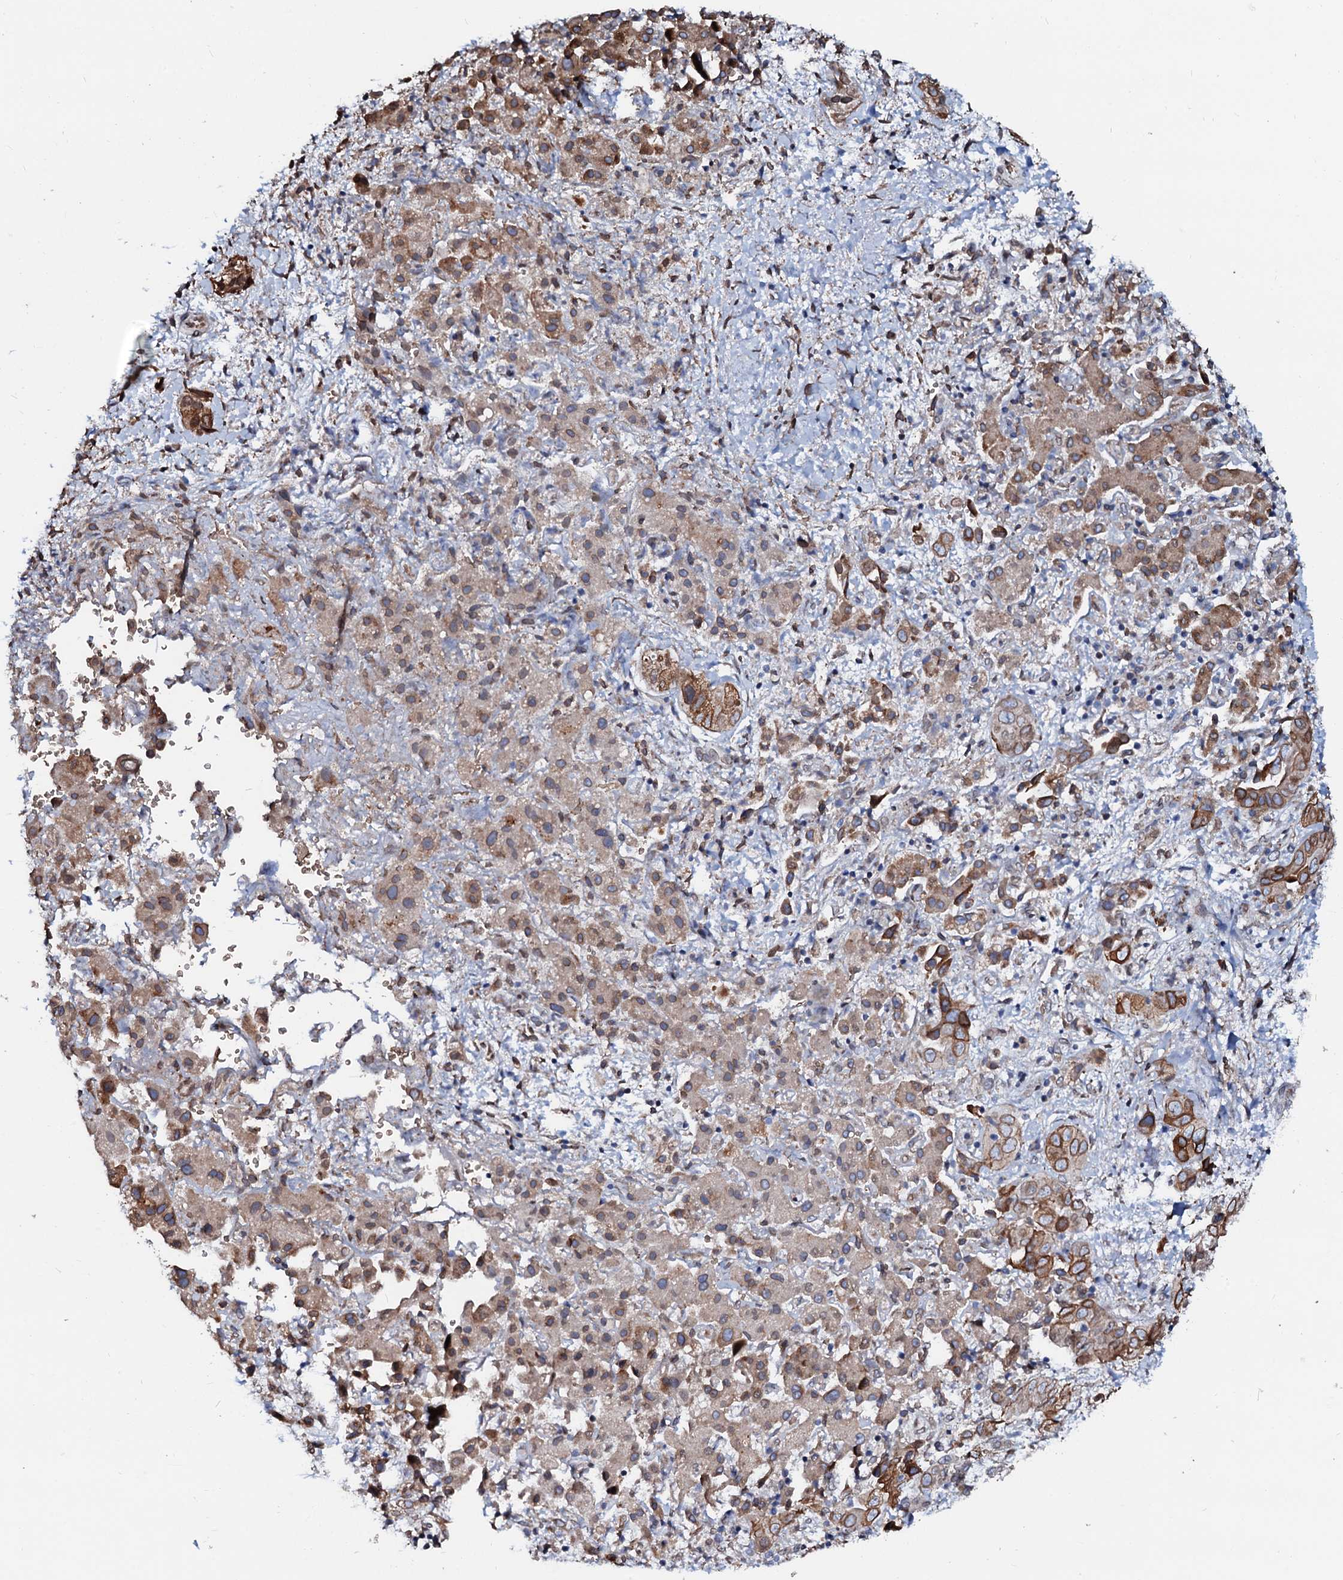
{"staining": {"intensity": "moderate", "quantity": ">75%", "location": "cytoplasmic/membranous"}, "tissue": "liver cancer", "cell_type": "Tumor cells", "image_type": "cancer", "snomed": [{"axis": "morphology", "description": "Cholangiocarcinoma"}, {"axis": "topography", "description": "Liver"}], "caption": "Protein expression analysis of liver cholangiocarcinoma demonstrates moderate cytoplasmic/membranous expression in approximately >75% of tumor cells.", "gene": "NRP2", "patient": {"sex": "female", "age": 52}}